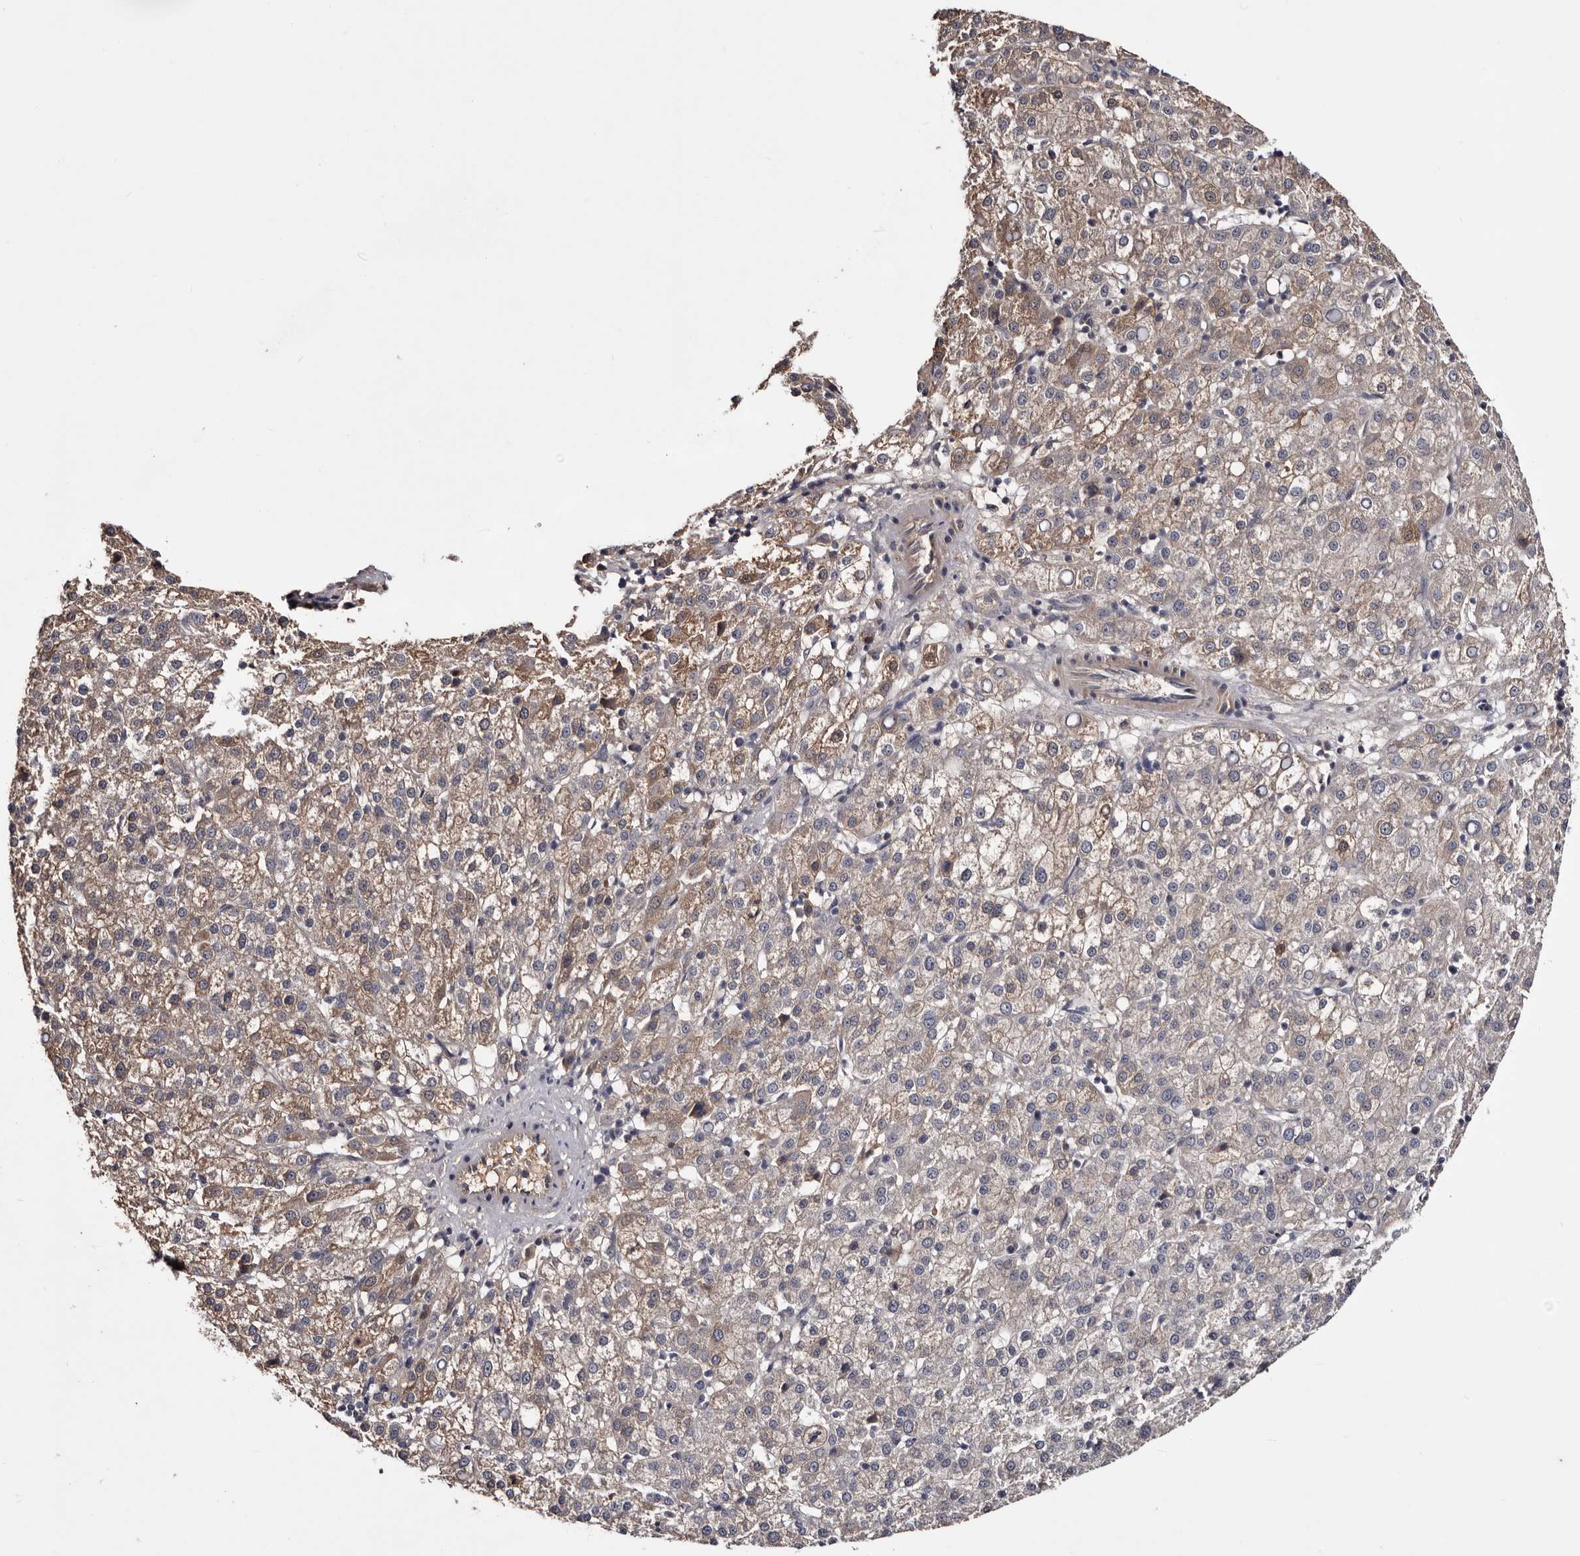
{"staining": {"intensity": "weak", "quantity": "25%-75%", "location": "cytoplasmic/membranous"}, "tissue": "liver cancer", "cell_type": "Tumor cells", "image_type": "cancer", "snomed": [{"axis": "morphology", "description": "Carcinoma, Hepatocellular, NOS"}, {"axis": "topography", "description": "Liver"}], "caption": "Hepatocellular carcinoma (liver) tissue exhibits weak cytoplasmic/membranous staining in about 25%-75% of tumor cells (DAB IHC, brown staining for protein, blue staining for nuclei).", "gene": "CYP1B1", "patient": {"sex": "female", "age": 58}}